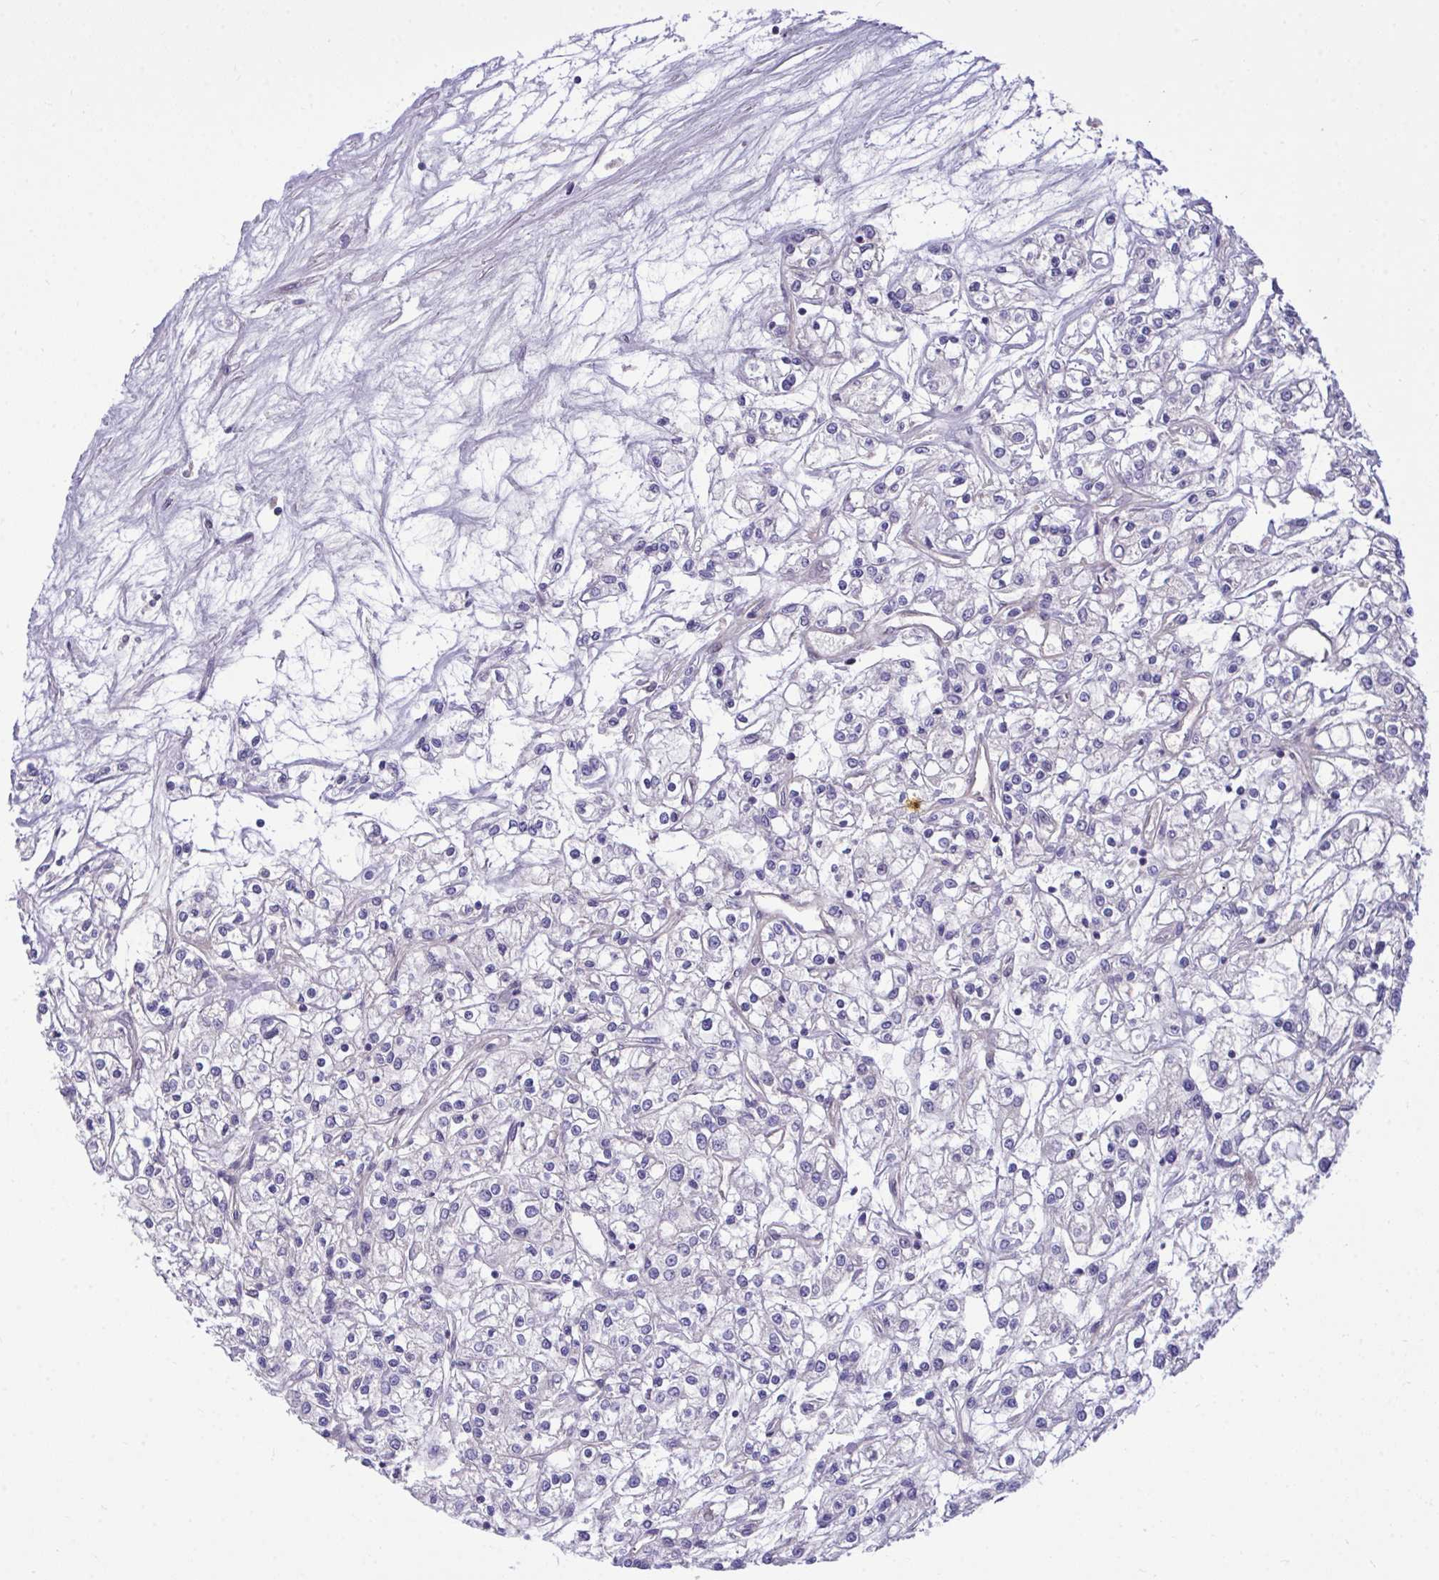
{"staining": {"intensity": "negative", "quantity": "none", "location": "none"}, "tissue": "renal cancer", "cell_type": "Tumor cells", "image_type": "cancer", "snomed": [{"axis": "morphology", "description": "Adenocarcinoma, NOS"}, {"axis": "topography", "description": "Kidney"}], "caption": "High power microscopy photomicrograph of an immunohistochemistry micrograph of renal cancer (adenocarcinoma), revealing no significant positivity in tumor cells.", "gene": "HMBOX1", "patient": {"sex": "female", "age": 59}}